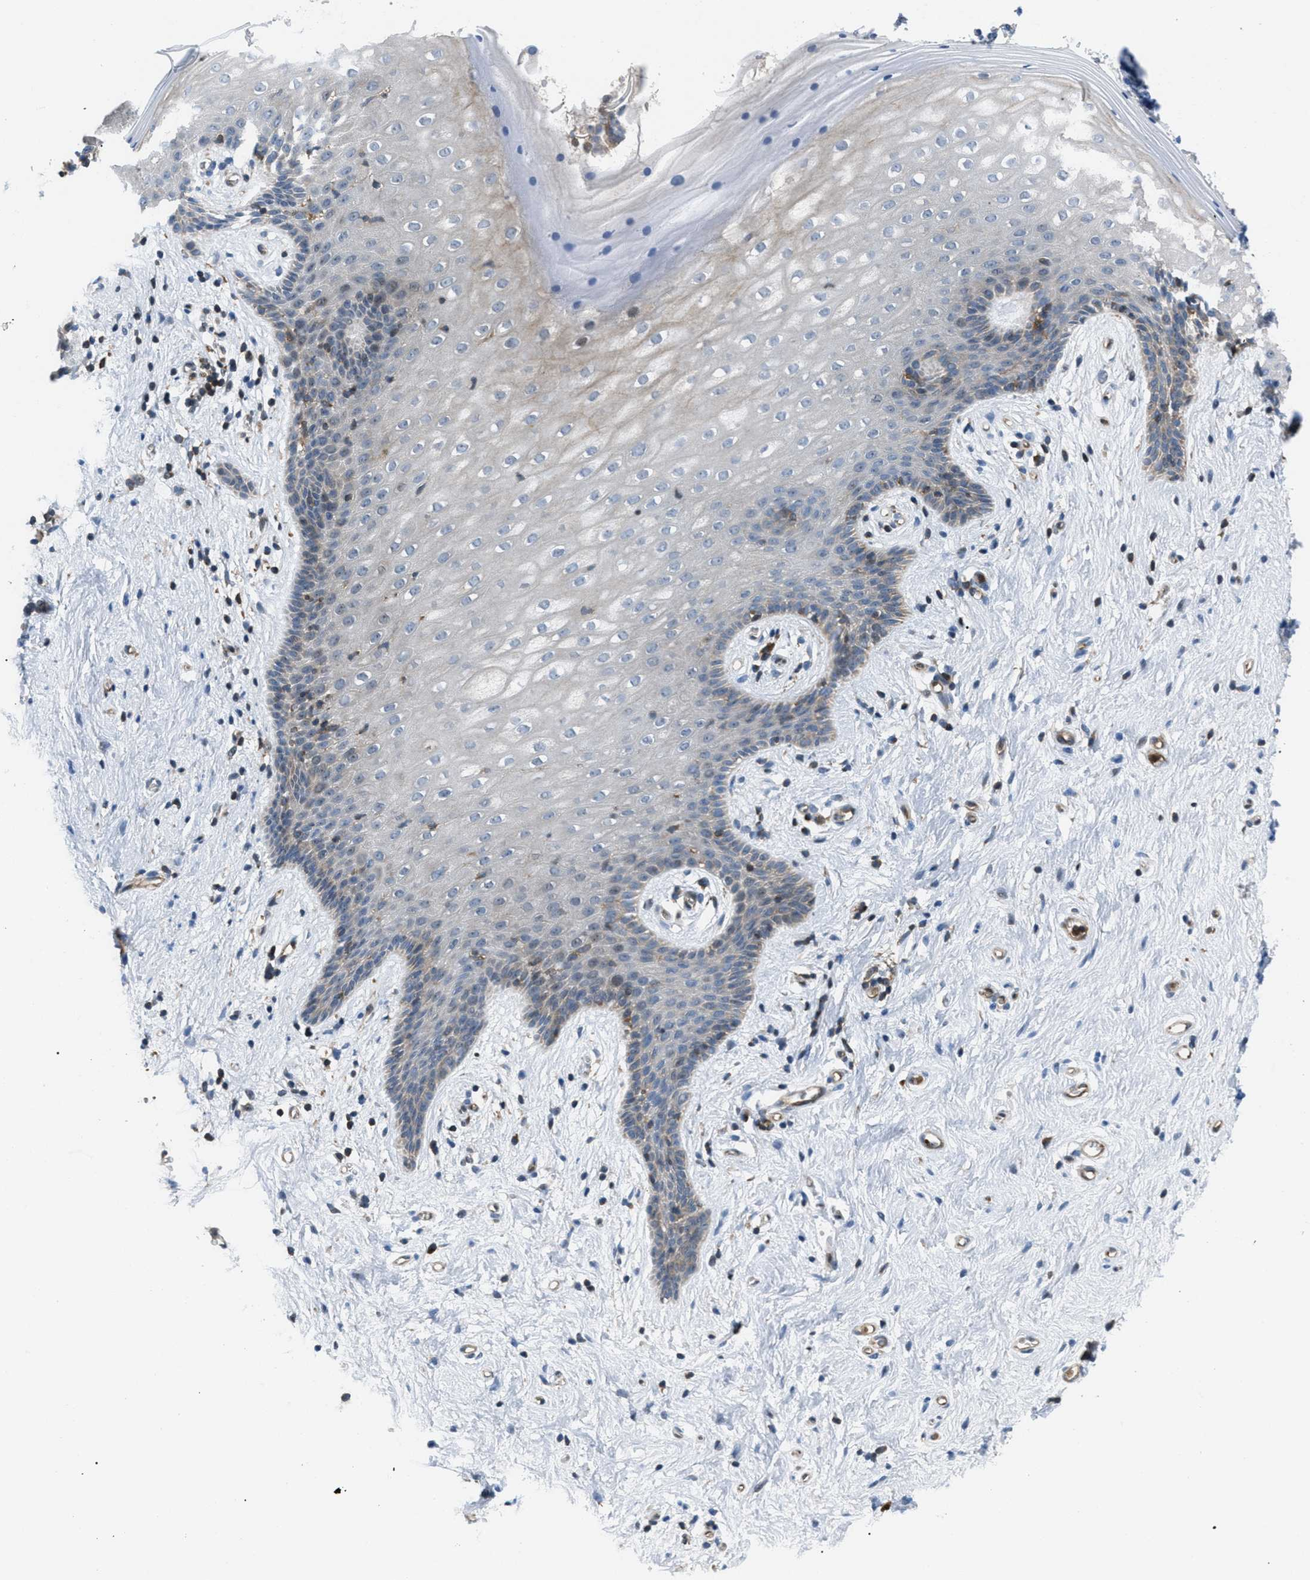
{"staining": {"intensity": "weak", "quantity": "<25%", "location": "cytoplasmic/membranous"}, "tissue": "vagina", "cell_type": "Squamous epithelial cells", "image_type": "normal", "snomed": [{"axis": "morphology", "description": "Normal tissue, NOS"}, {"axis": "topography", "description": "Vagina"}], "caption": "Vagina stained for a protein using immunohistochemistry (IHC) reveals no positivity squamous epithelial cells.", "gene": "ATP2A3", "patient": {"sex": "female", "age": 44}}